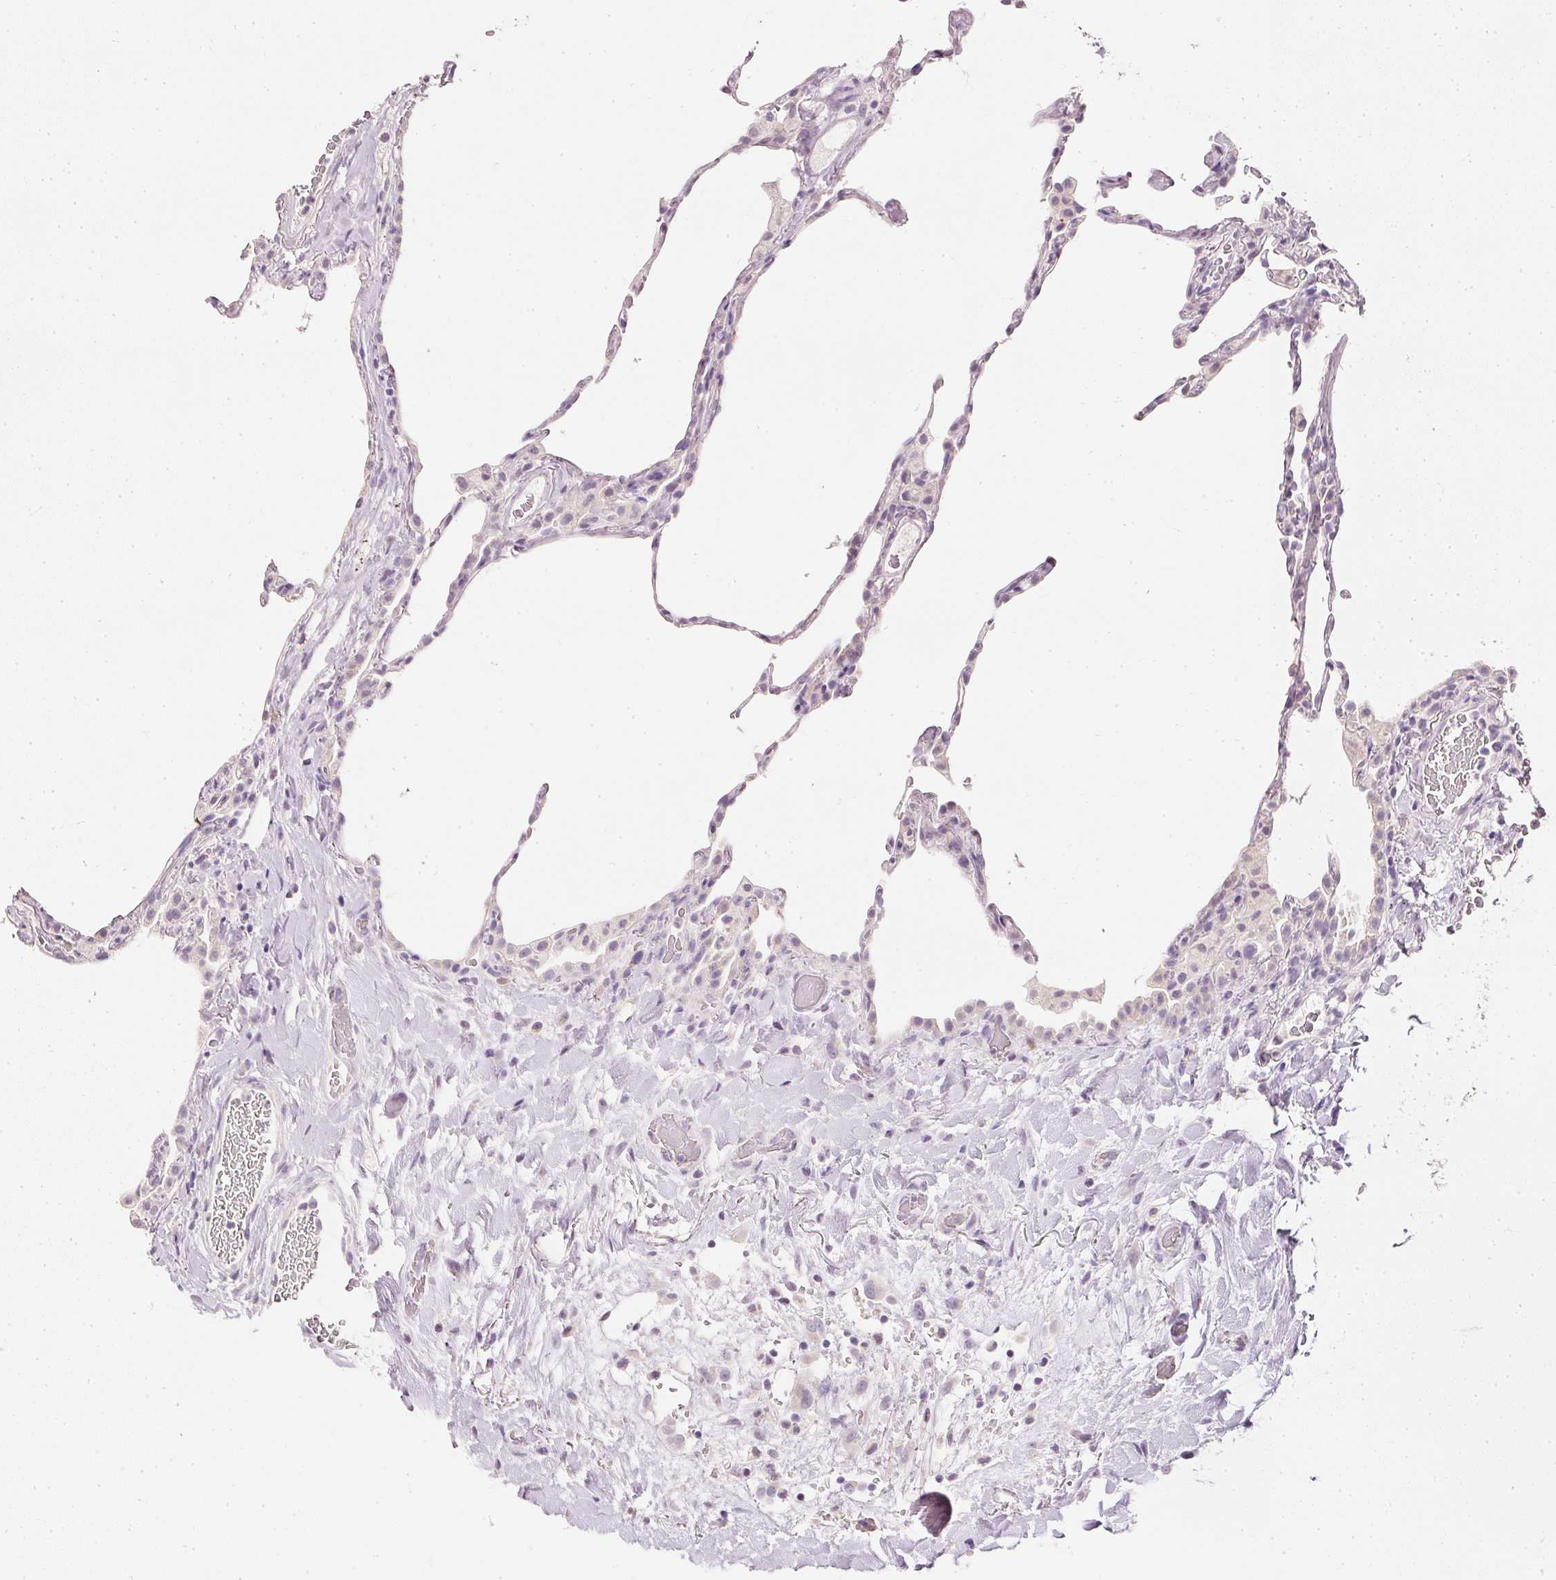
{"staining": {"intensity": "negative", "quantity": "none", "location": "none"}, "tissue": "lung", "cell_type": "Alveolar cells", "image_type": "normal", "snomed": [{"axis": "morphology", "description": "Normal tissue, NOS"}, {"axis": "topography", "description": "Lung"}], "caption": "This micrograph is of normal lung stained with immunohistochemistry (IHC) to label a protein in brown with the nuclei are counter-stained blue. There is no staining in alveolar cells. (DAB immunohistochemistry, high magnification).", "gene": "ELAVL3", "patient": {"sex": "female", "age": 57}}